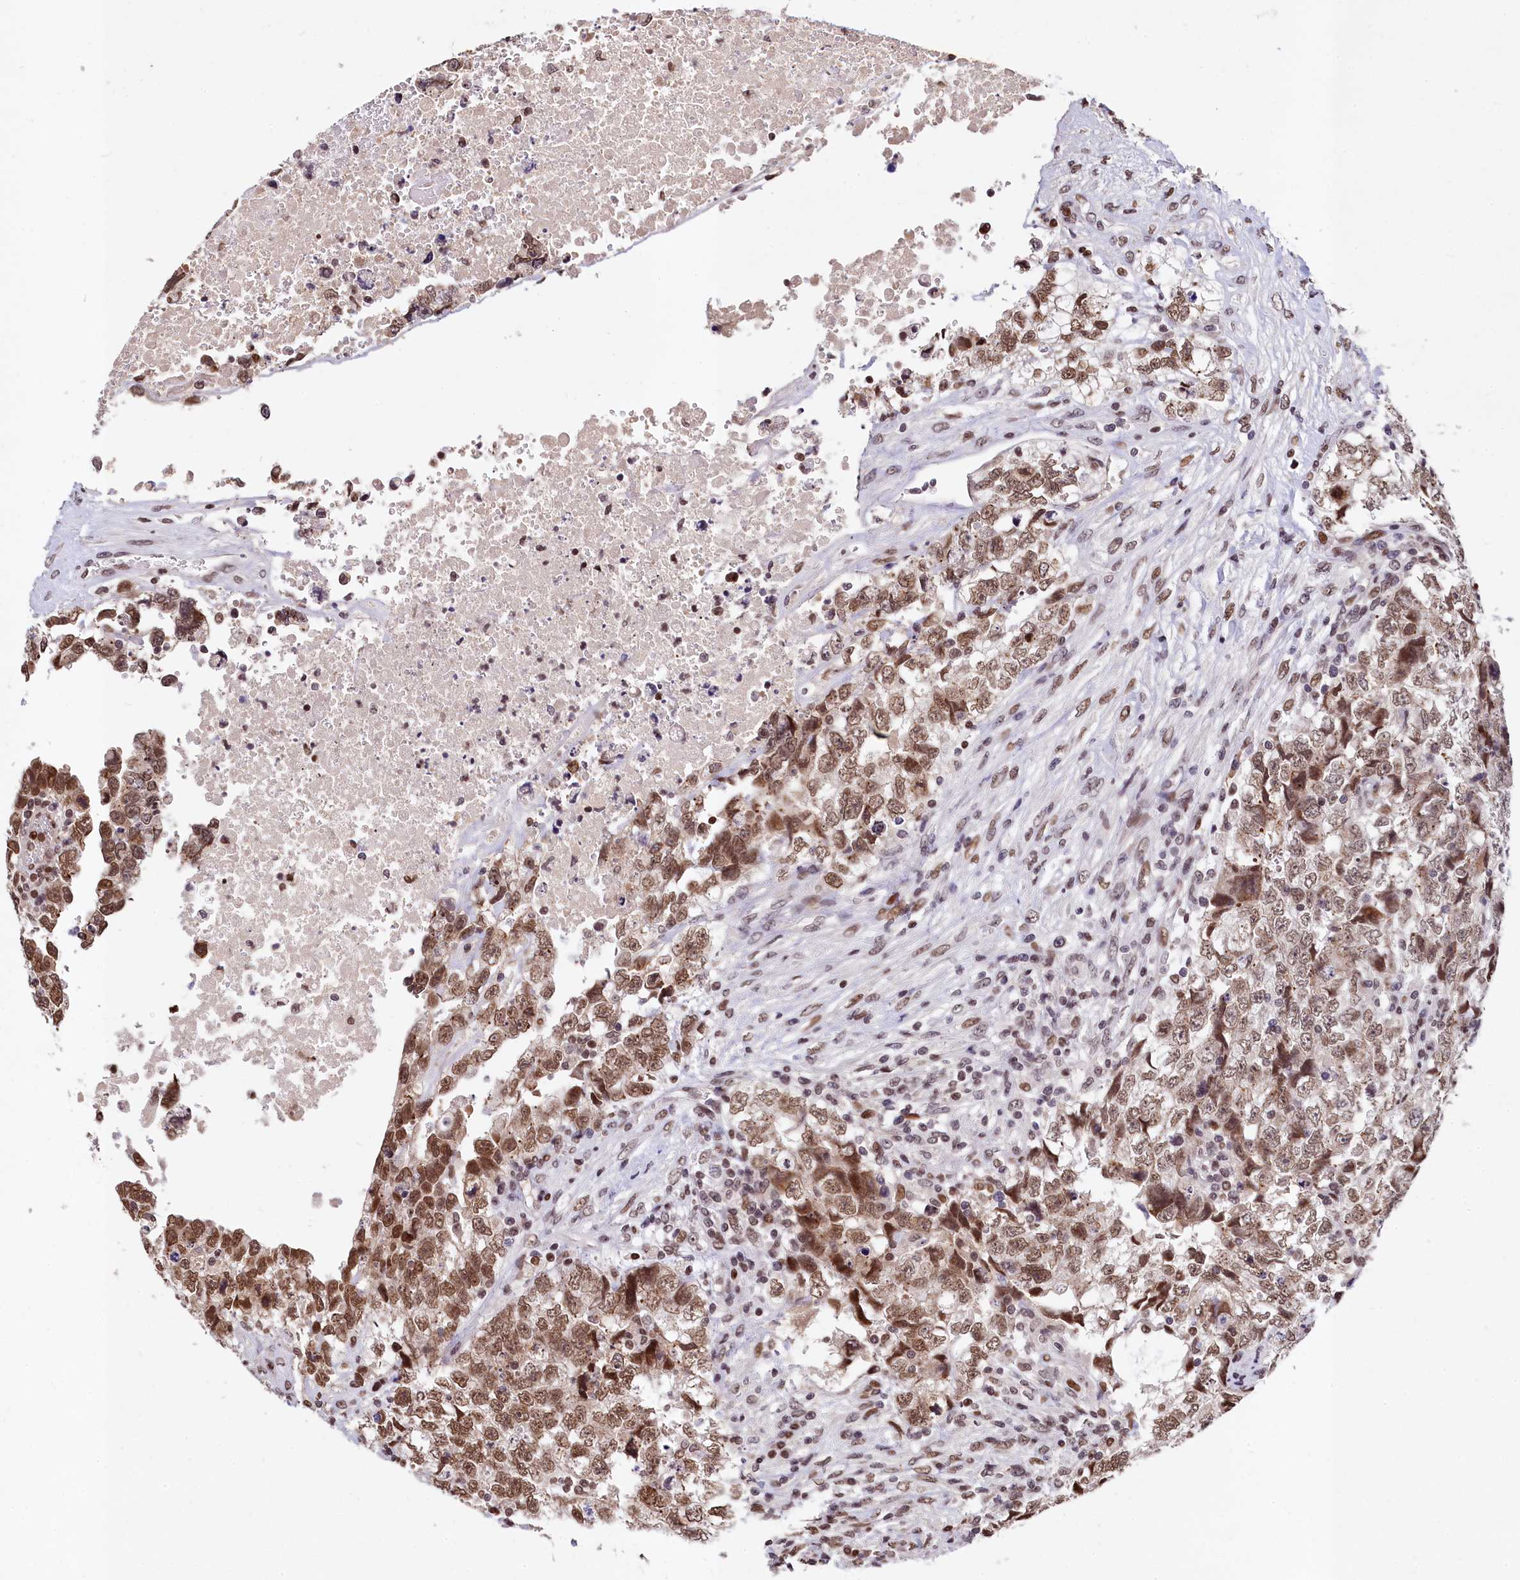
{"staining": {"intensity": "moderate", "quantity": ">75%", "location": "nuclear"}, "tissue": "testis cancer", "cell_type": "Tumor cells", "image_type": "cancer", "snomed": [{"axis": "morphology", "description": "Carcinoma, Embryonal, NOS"}, {"axis": "topography", "description": "Testis"}], "caption": "Embryonal carcinoma (testis) tissue displays moderate nuclear staining in about >75% of tumor cells, visualized by immunohistochemistry. (DAB IHC, brown staining for protein, blue staining for nuclei).", "gene": "FAM217B", "patient": {"sex": "male", "age": 37}}